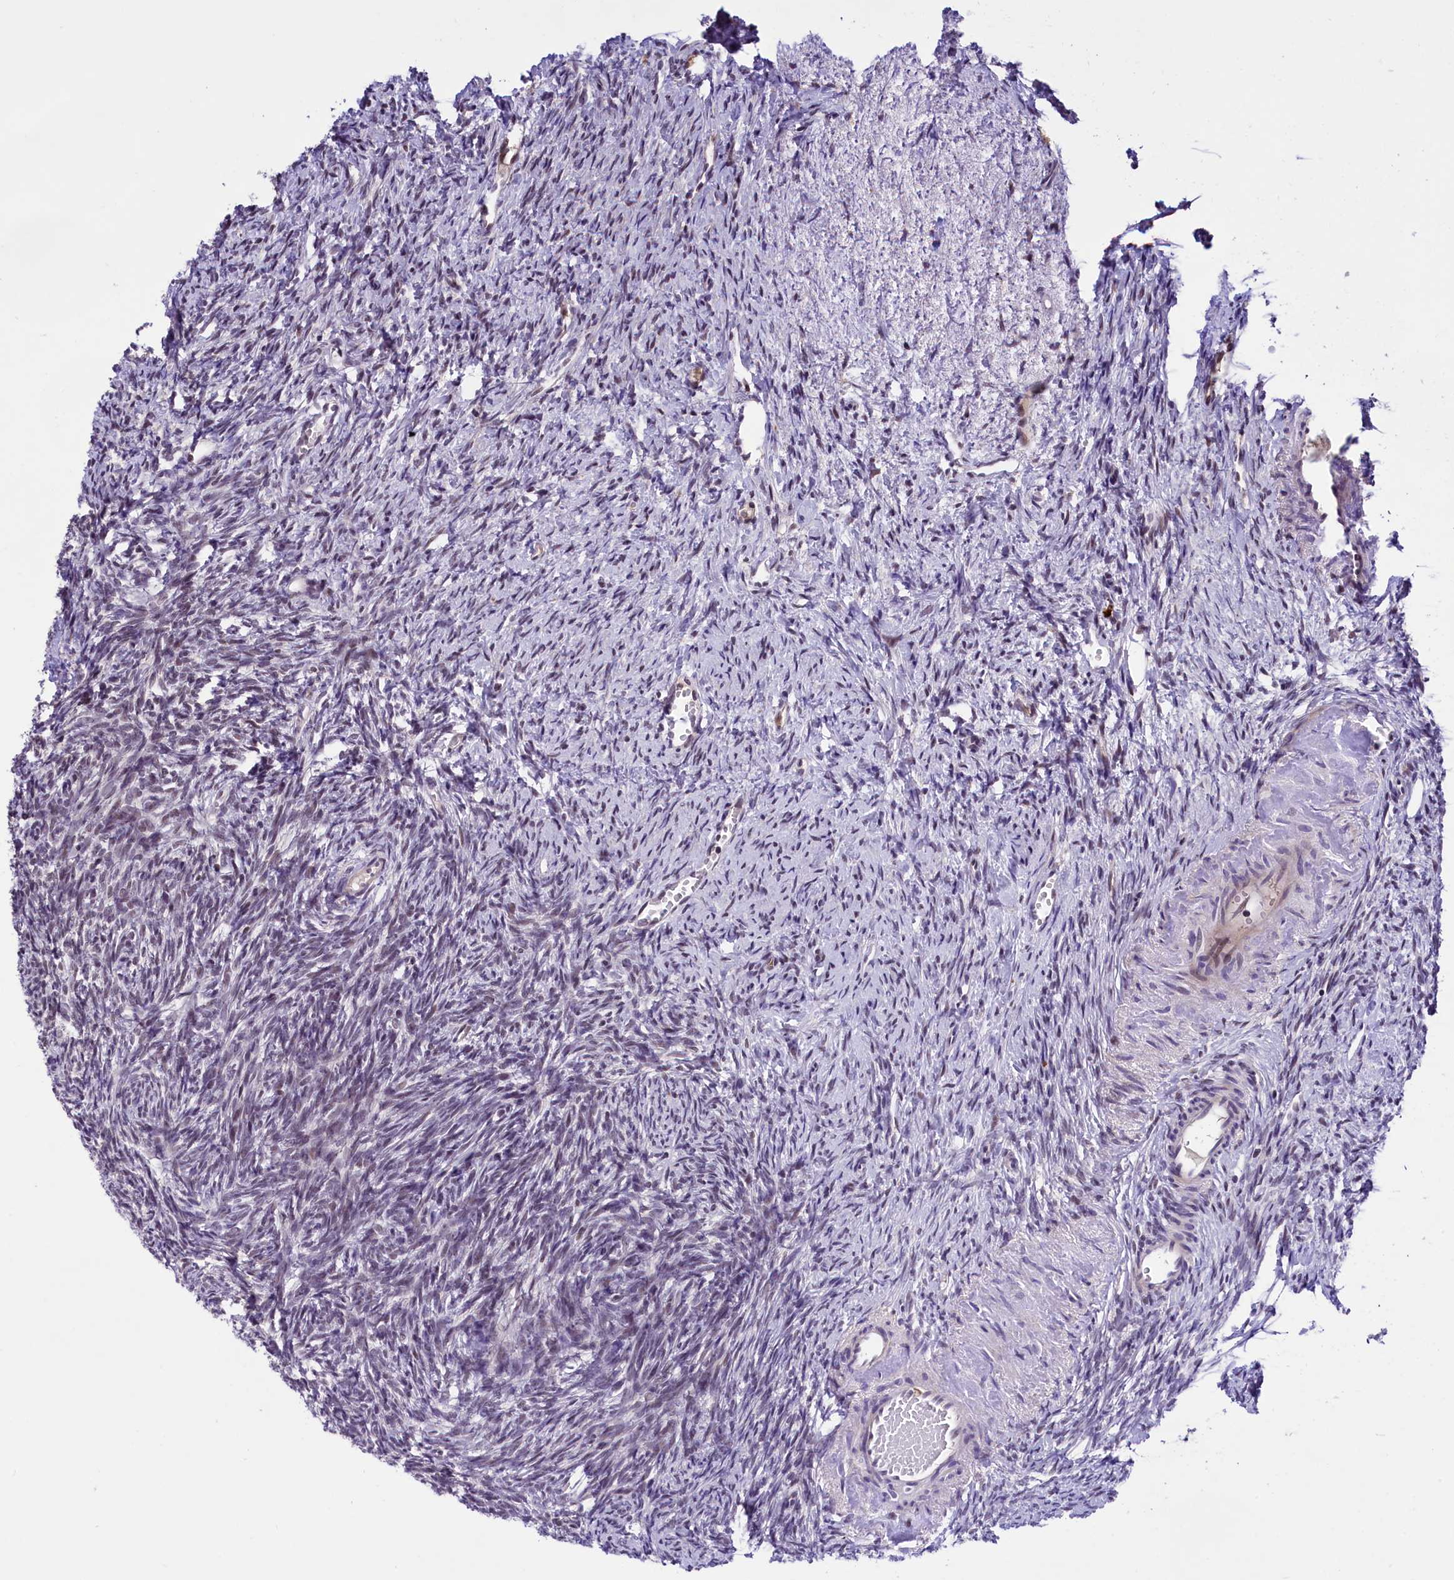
{"staining": {"intensity": "weak", "quantity": ">75%", "location": "cytoplasmic/membranous,nuclear"}, "tissue": "ovary", "cell_type": "Follicle cells", "image_type": "normal", "snomed": [{"axis": "morphology", "description": "Normal tissue, NOS"}, {"axis": "topography", "description": "Ovary"}], "caption": "The immunohistochemical stain shows weak cytoplasmic/membranous,nuclear positivity in follicle cells of unremarkable ovary. The staining is performed using DAB brown chromogen to label protein expression. The nuclei are counter-stained blue using hematoxylin.", "gene": "FBXO45", "patient": {"sex": "female", "age": 51}}